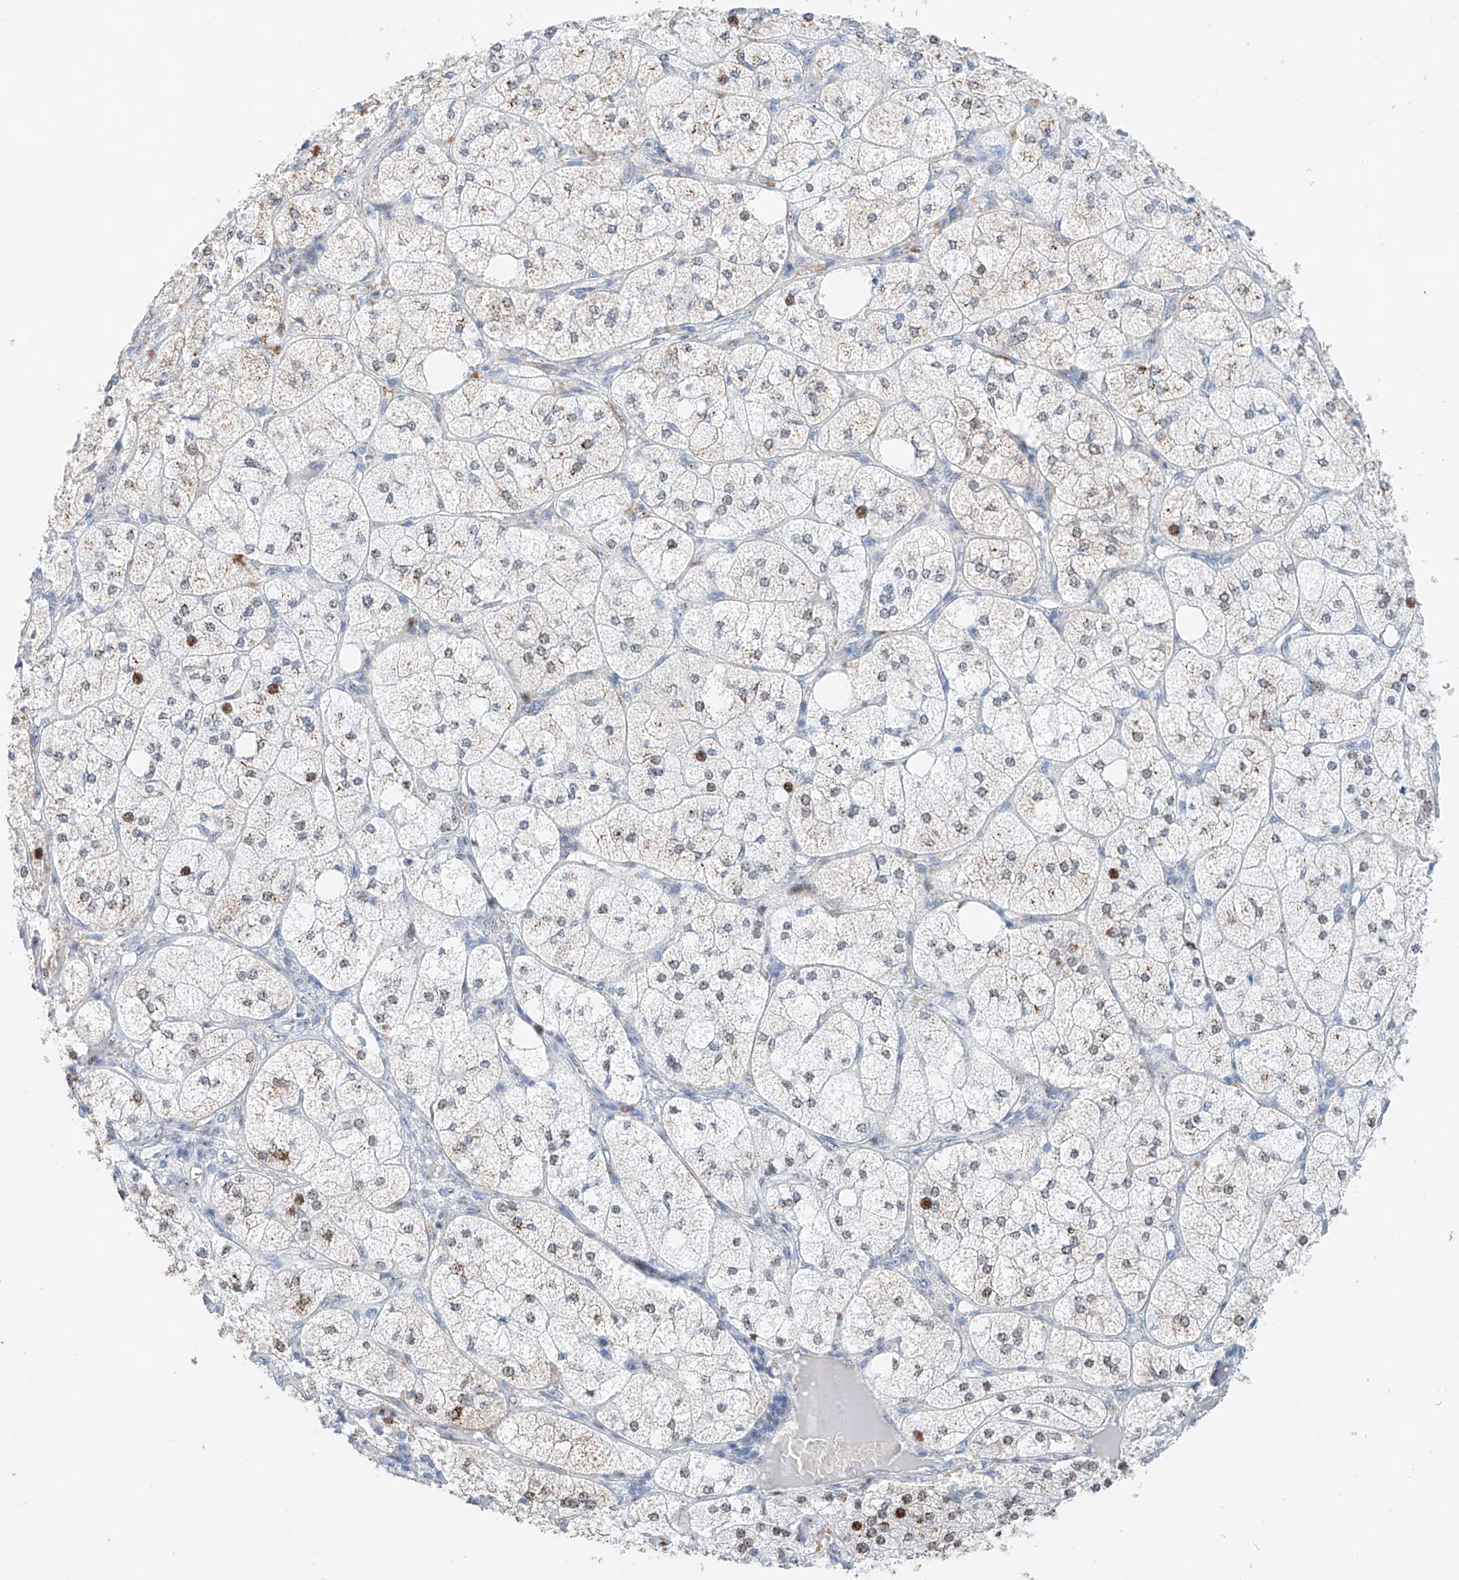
{"staining": {"intensity": "strong", "quantity": "25%-75%", "location": "cytoplasmic/membranous,nuclear"}, "tissue": "adrenal gland", "cell_type": "Glandular cells", "image_type": "normal", "snomed": [{"axis": "morphology", "description": "Normal tissue, NOS"}, {"axis": "topography", "description": "Adrenal gland"}], "caption": "High-power microscopy captured an immunohistochemistry (IHC) photomicrograph of benign adrenal gland, revealing strong cytoplasmic/membranous,nuclear expression in approximately 25%-75% of glandular cells.", "gene": "NT5C3B", "patient": {"sex": "female", "age": 61}}